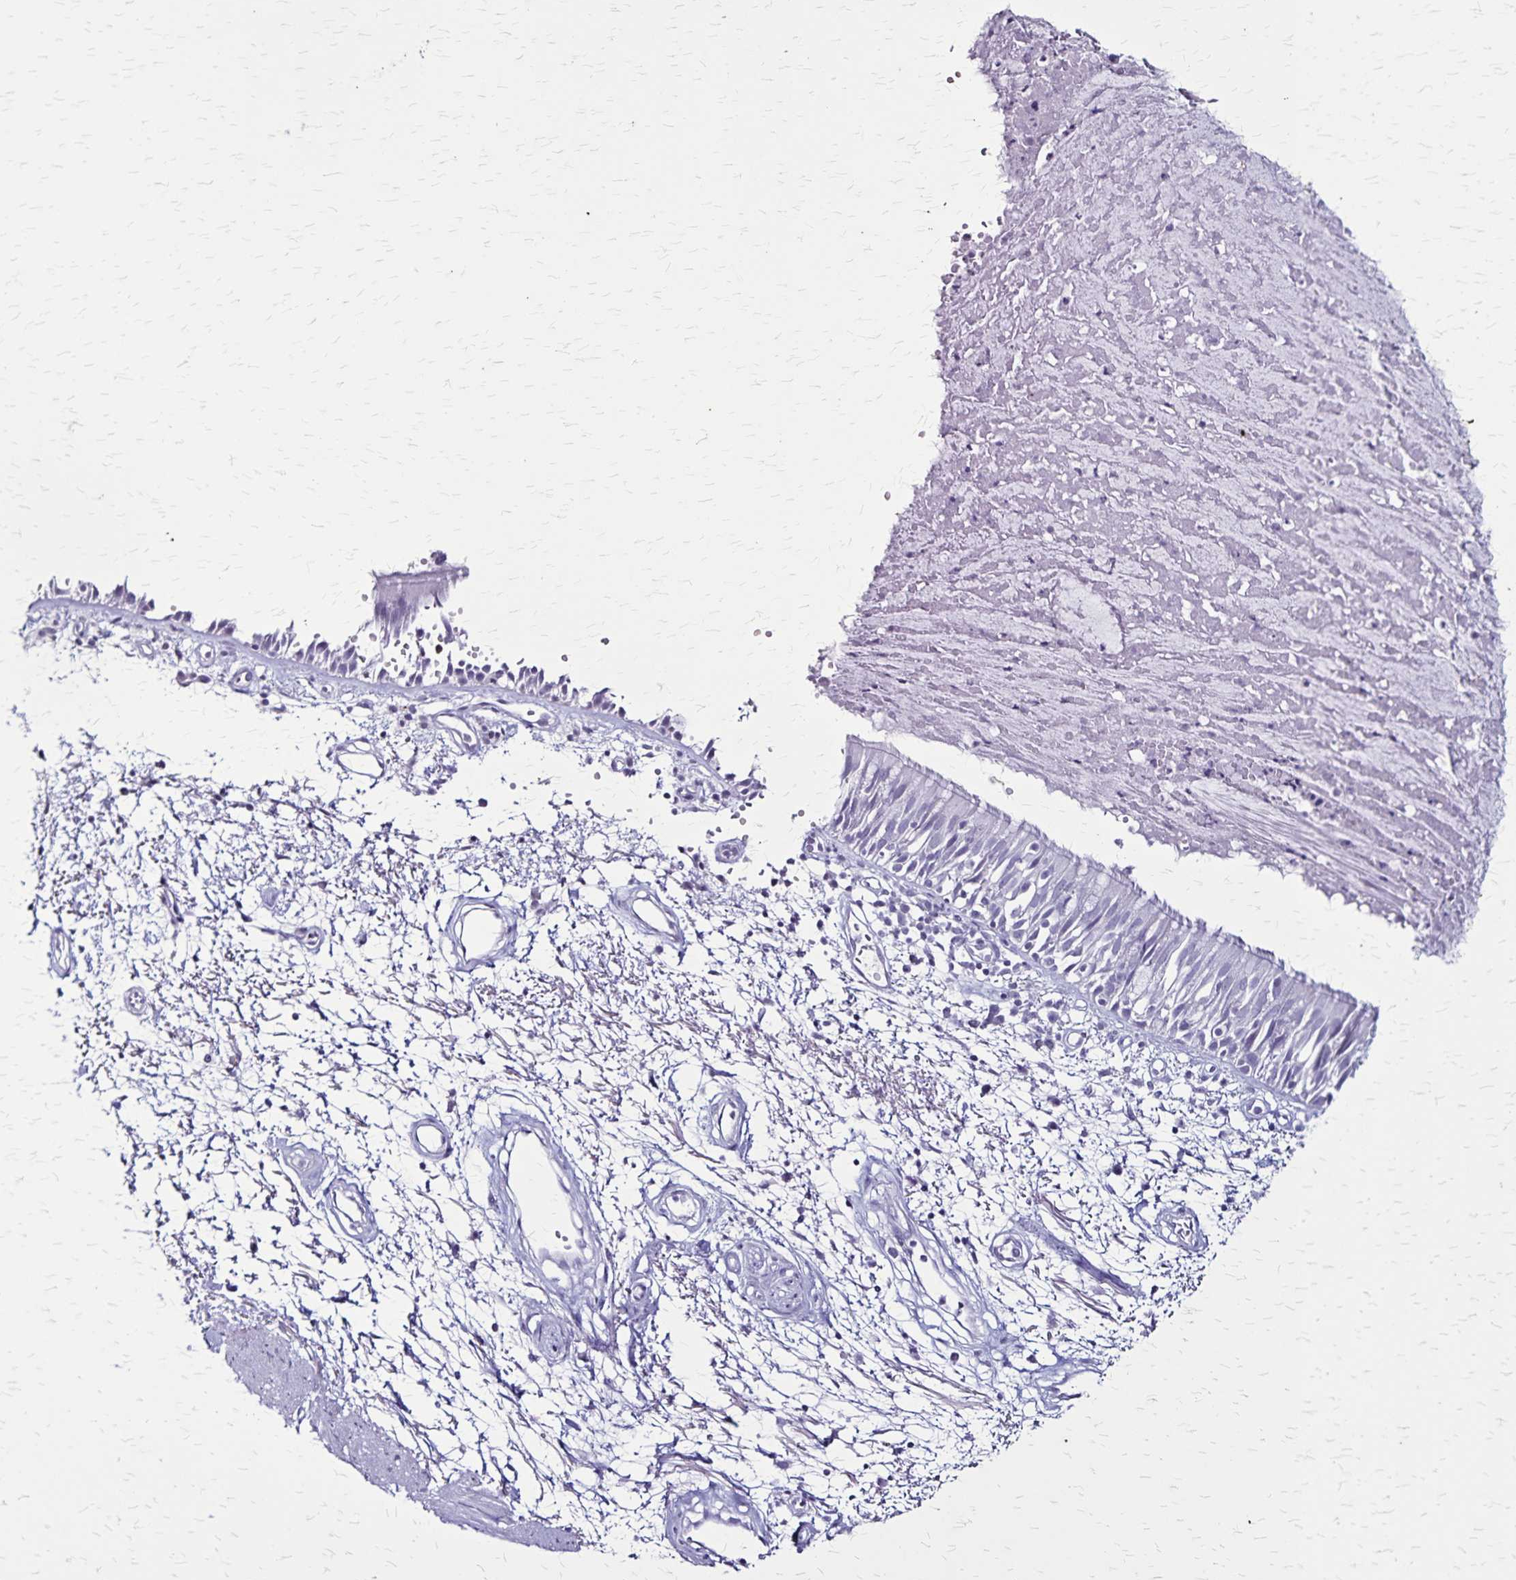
{"staining": {"intensity": "negative", "quantity": "none", "location": "none"}, "tissue": "bronchus", "cell_type": "Respiratory epithelial cells", "image_type": "normal", "snomed": [{"axis": "morphology", "description": "Normal tissue, NOS"}, {"axis": "morphology", "description": "Squamous cell carcinoma, NOS"}, {"axis": "topography", "description": "Cartilage tissue"}, {"axis": "topography", "description": "Bronchus"}, {"axis": "topography", "description": "Lung"}], "caption": "High magnification brightfield microscopy of benign bronchus stained with DAB (3,3'-diaminobenzidine) (brown) and counterstained with hematoxylin (blue): respiratory epithelial cells show no significant staining.", "gene": "KRT2", "patient": {"sex": "male", "age": 66}}